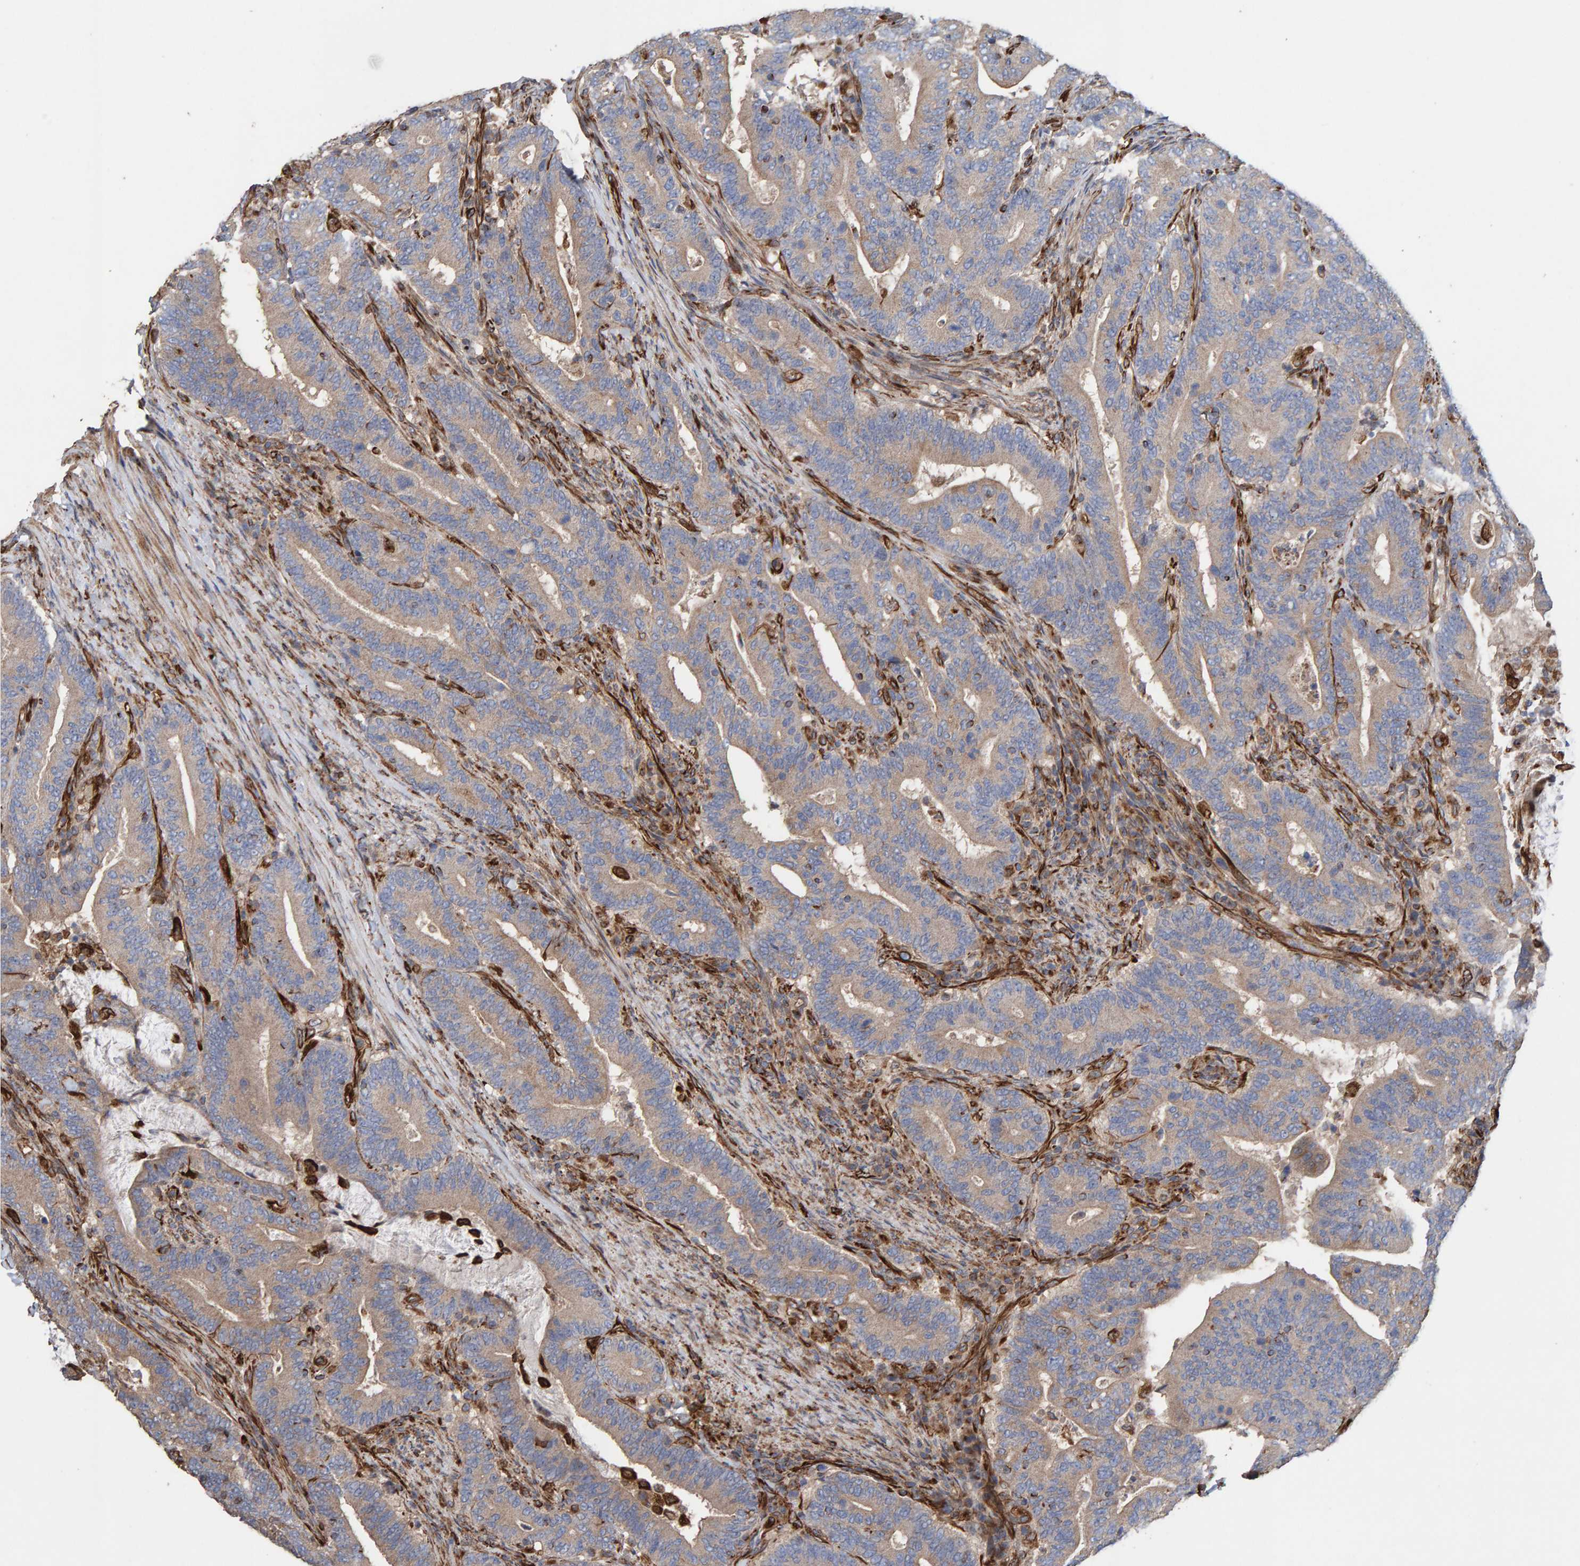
{"staining": {"intensity": "weak", "quantity": ">75%", "location": "cytoplasmic/membranous"}, "tissue": "colorectal cancer", "cell_type": "Tumor cells", "image_type": "cancer", "snomed": [{"axis": "morphology", "description": "Adenocarcinoma, NOS"}, {"axis": "topography", "description": "Colon"}], "caption": "Protein staining shows weak cytoplasmic/membranous positivity in approximately >75% of tumor cells in adenocarcinoma (colorectal). Ihc stains the protein of interest in brown and the nuclei are stained blue.", "gene": "ZNF347", "patient": {"sex": "female", "age": 66}}